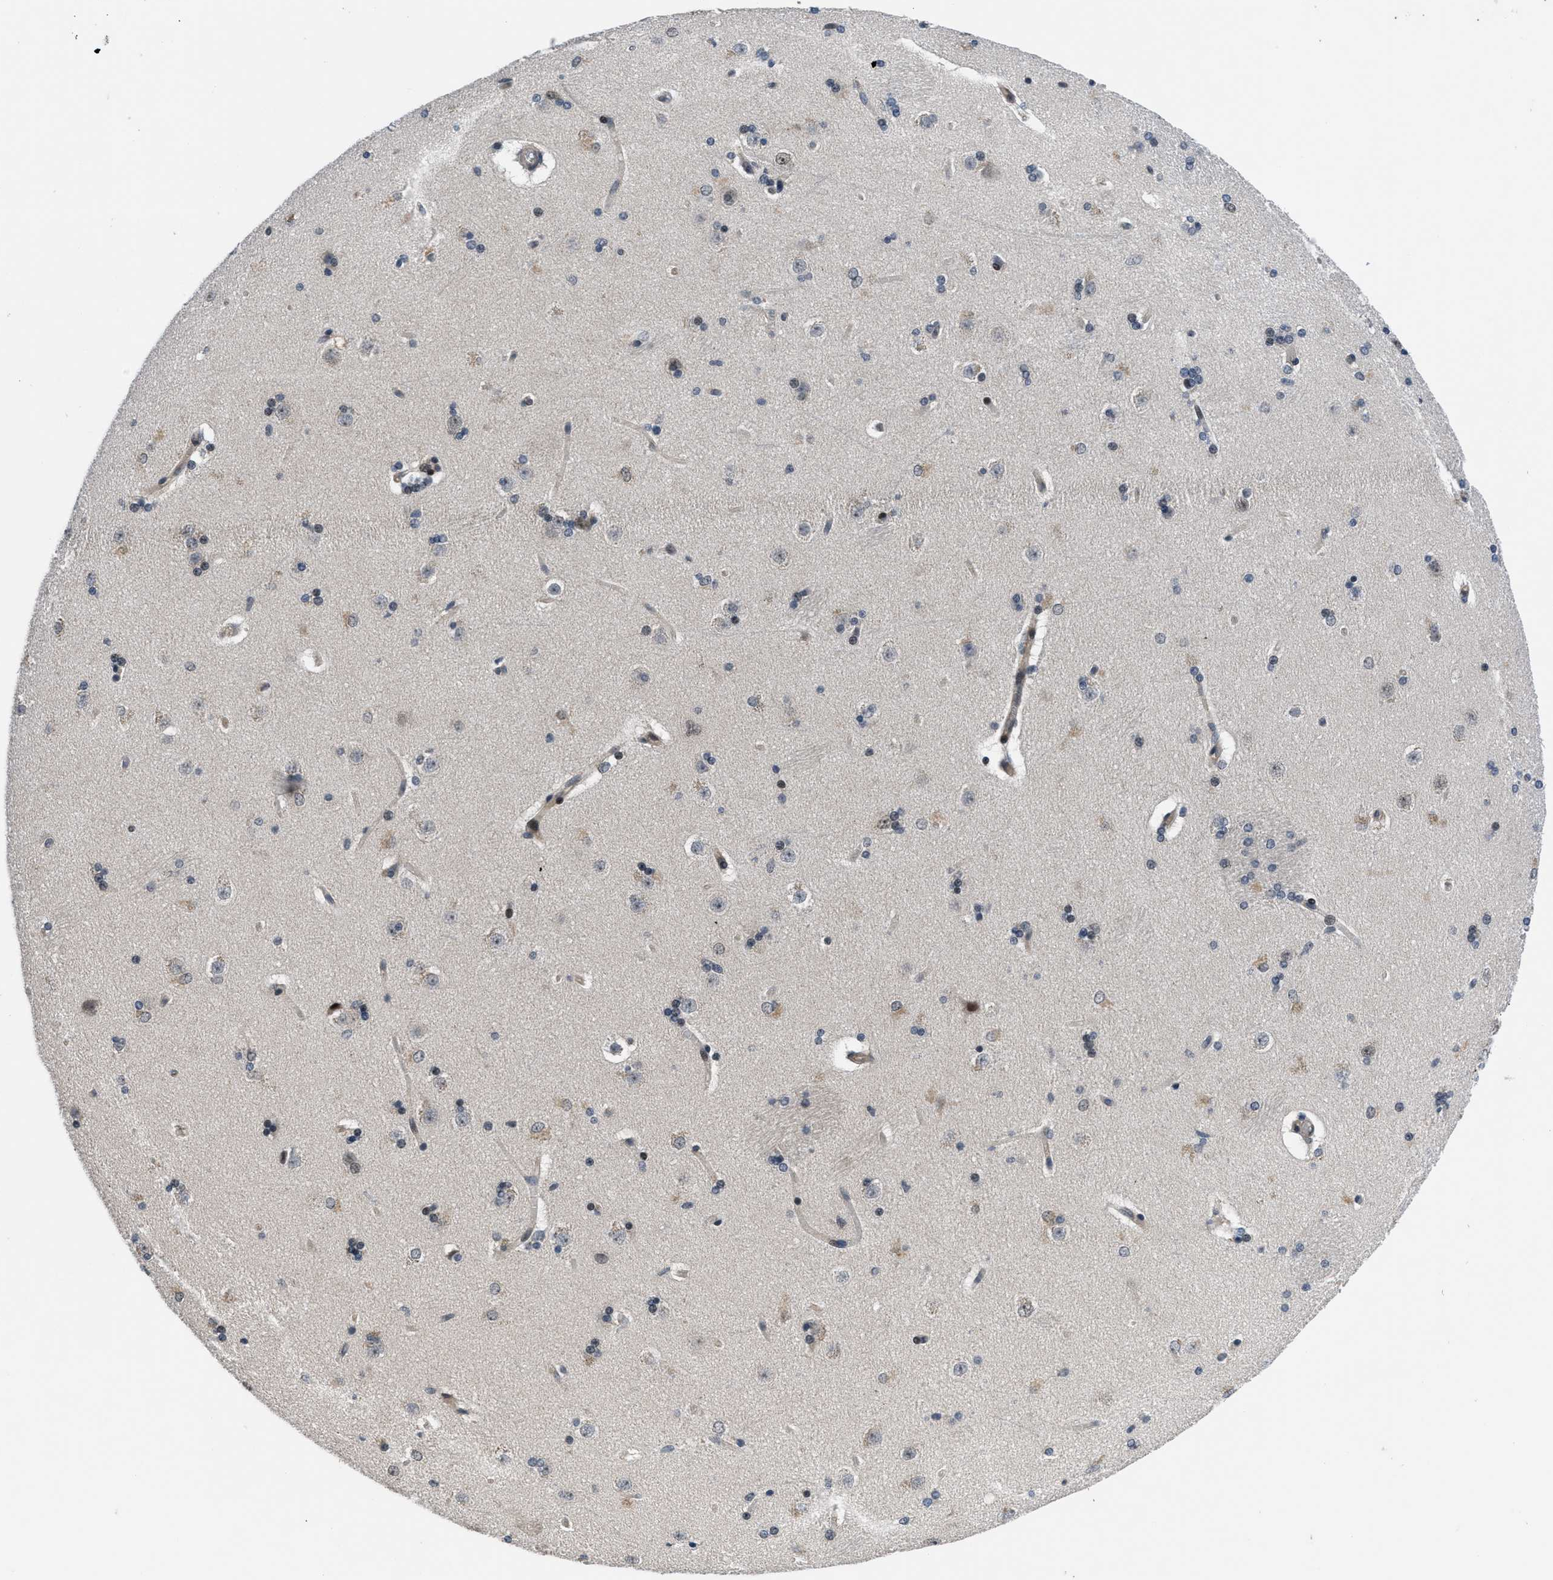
{"staining": {"intensity": "weak", "quantity": "<25%", "location": "cytoplasmic/membranous,nuclear"}, "tissue": "caudate", "cell_type": "Glial cells", "image_type": "normal", "snomed": [{"axis": "morphology", "description": "Normal tissue, NOS"}, {"axis": "topography", "description": "Lateral ventricle wall"}], "caption": "High power microscopy histopathology image of an immunohistochemistry (IHC) micrograph of benign caudate, revealing no significant staining in glial cells.", "gene": "SETD5", "patient": {"sex": "female", "age": 19}}